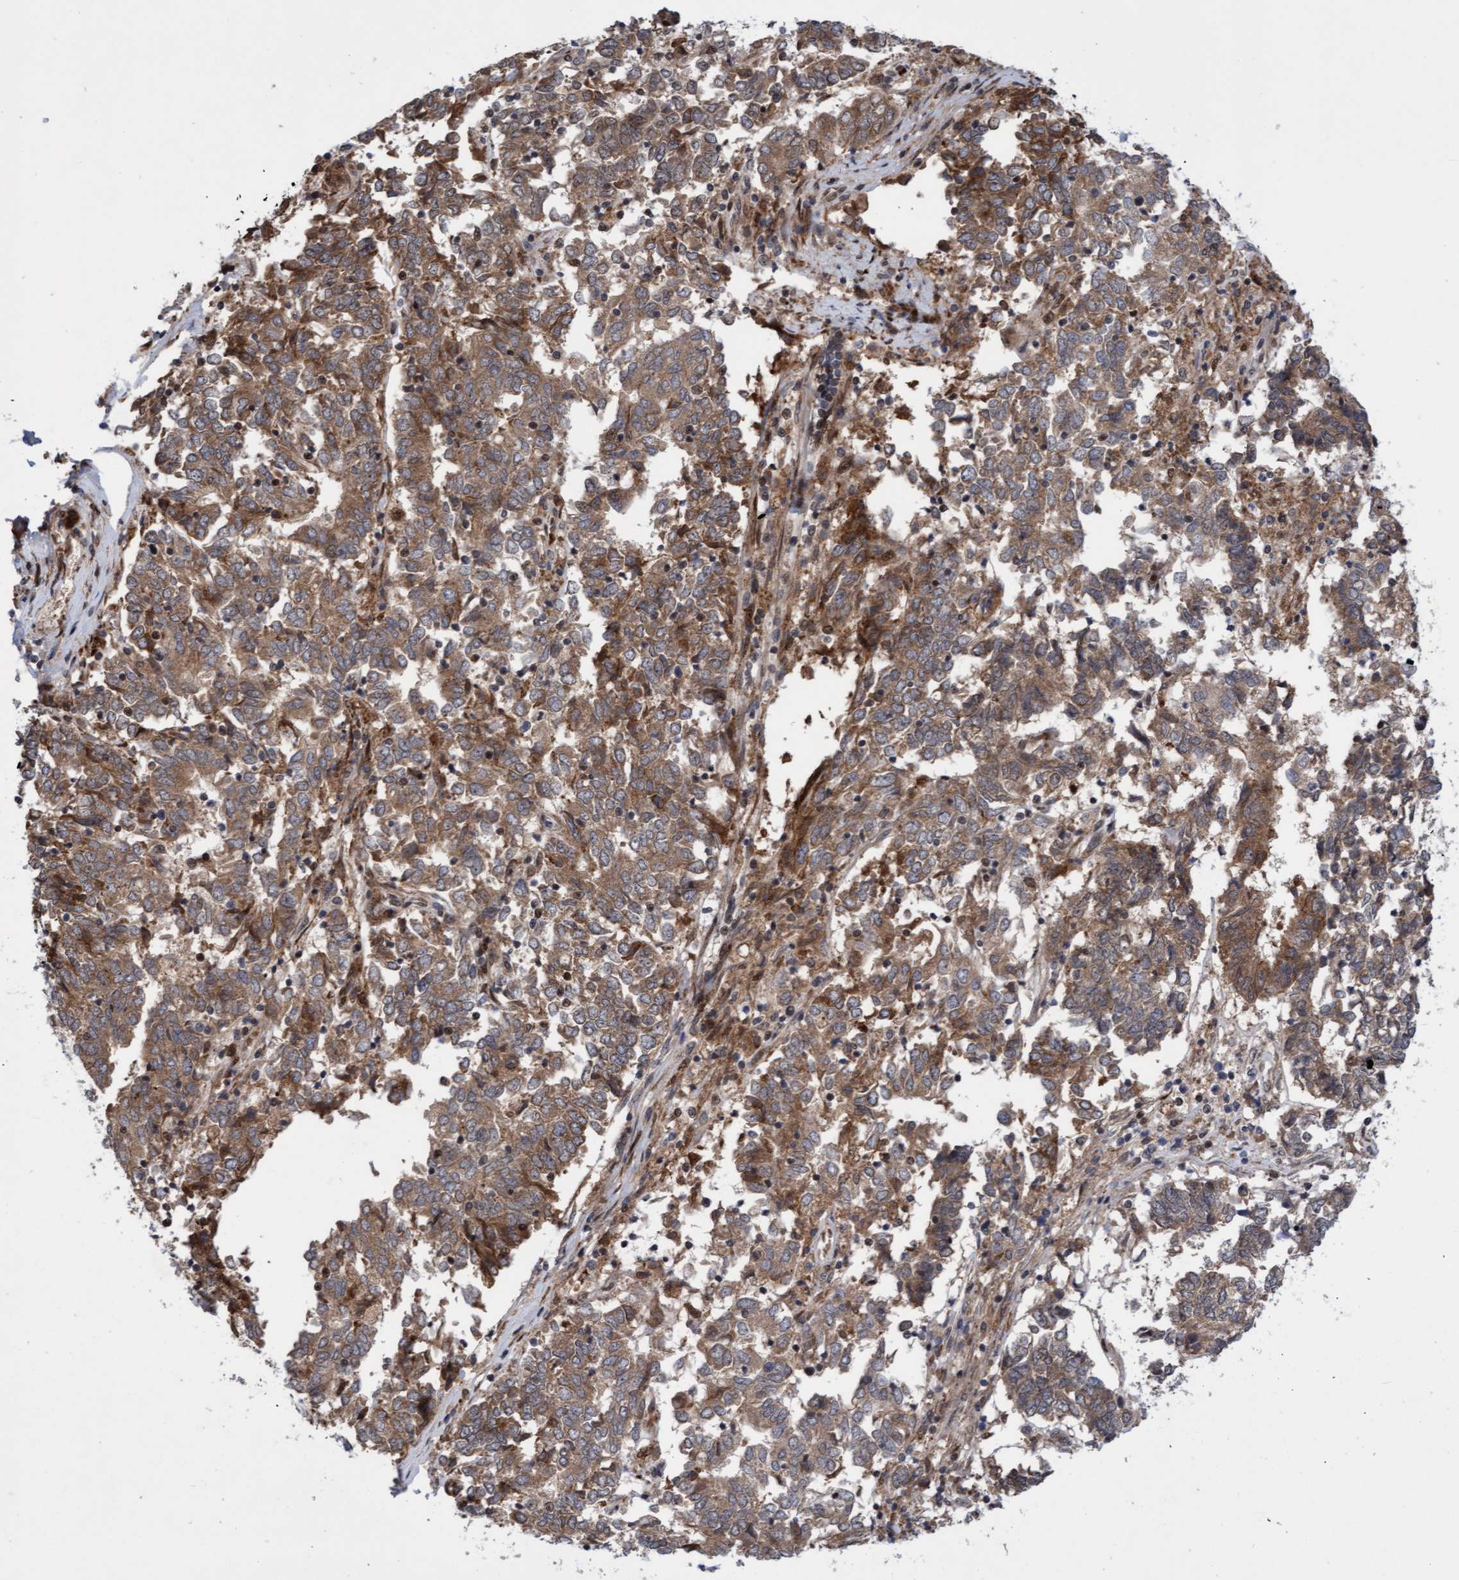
{"staining": {"intensity": "moderate", "quantity": ">75%", "location": "cytoplasmic/membranous"}, "tissue": "endometrial cancer", "cell_type": "Tumor cells", "image_type": "cancer", "snomed": [{"axis": "morphology", "description": "Adenocarcinoma, NOS"}, {"axis": "topography", "description": "Endometrium"}], "caption": "A high-resolution photomicrograph shows immunohistochemistry (IHC) staining of endometrial adenocarcinoma, which exhibits moderate cytoplasmic/membranous staining in about >75% of tumor cells.", "gene": "TANC2", "patient": {"sex": "female", "age": 80}}